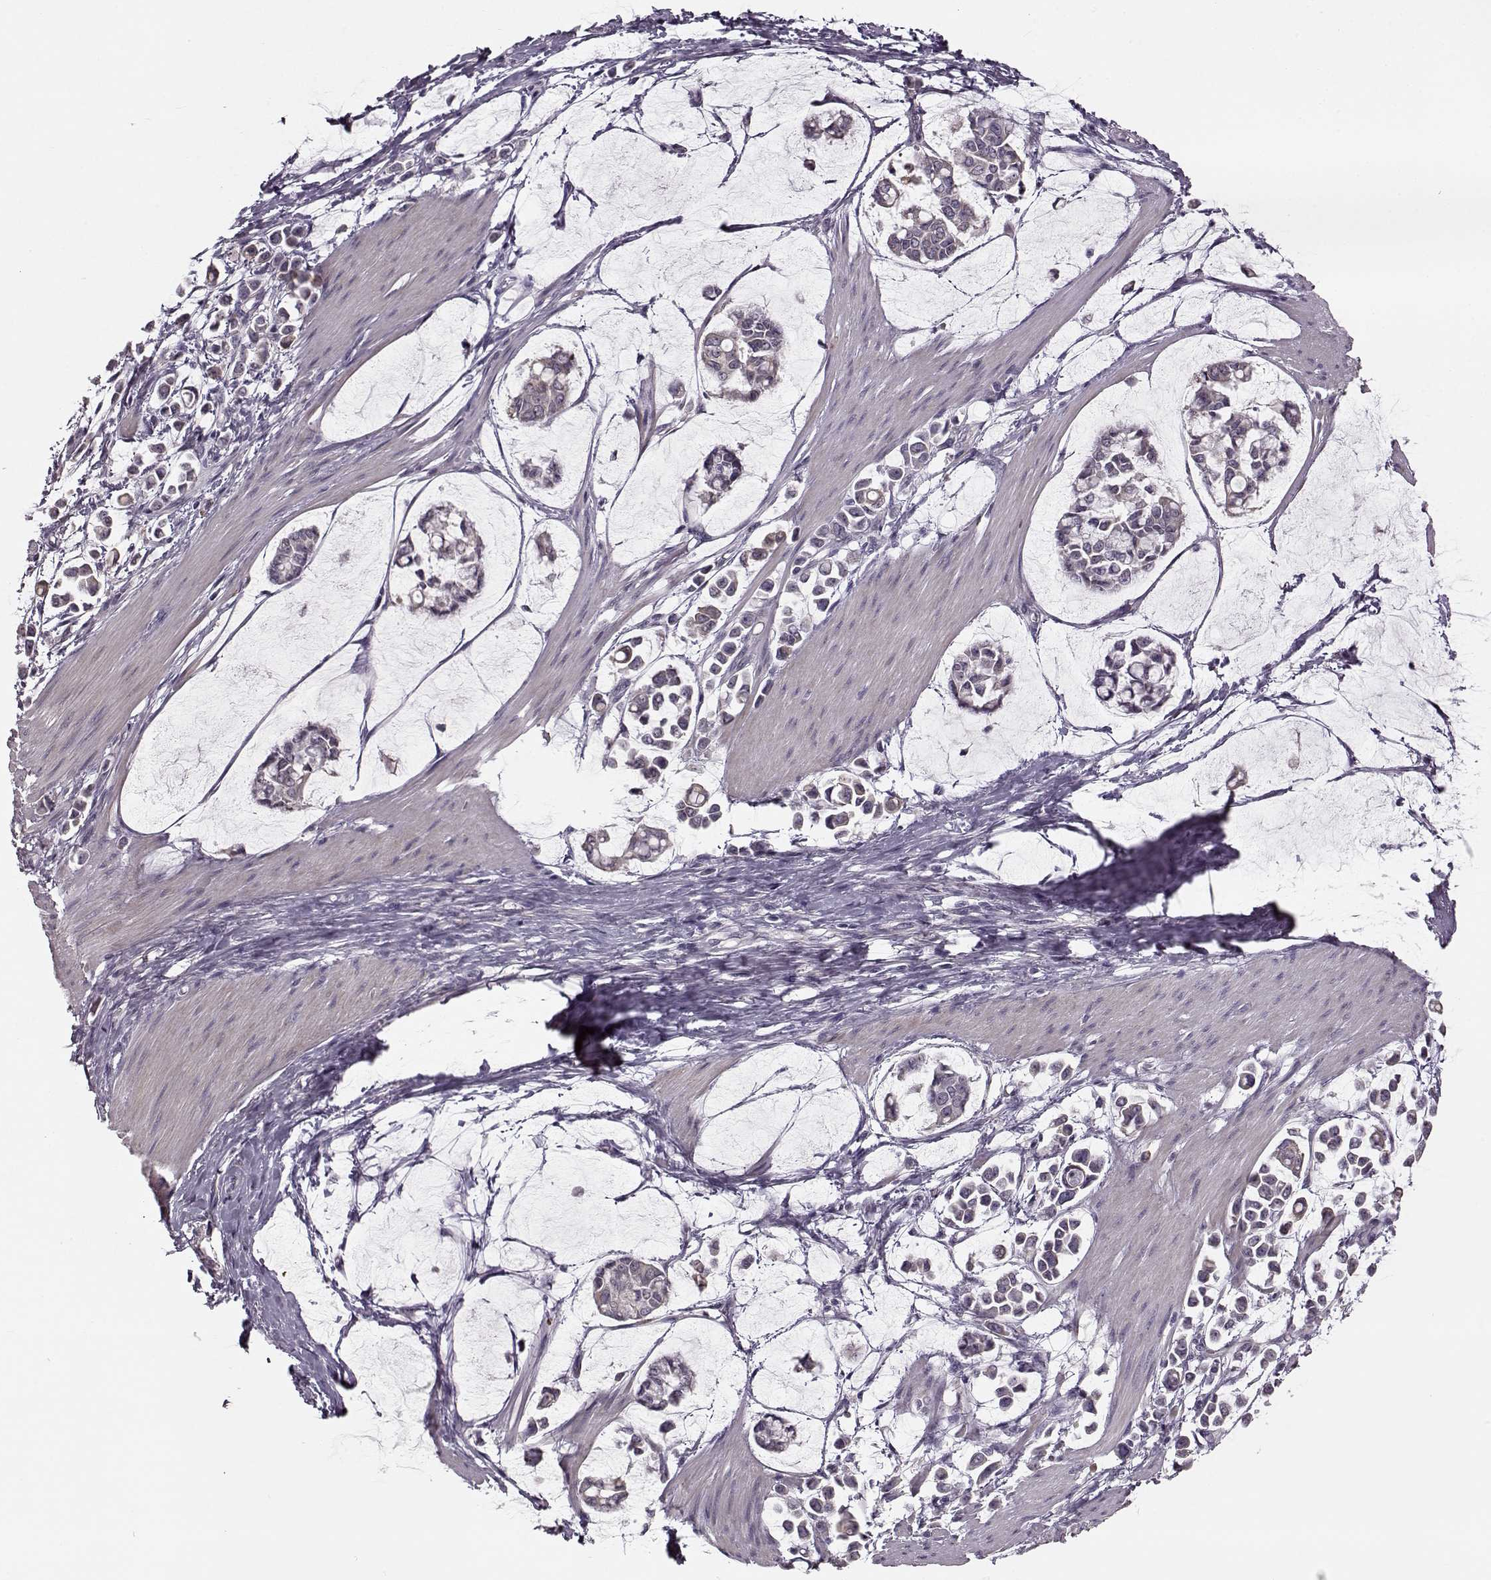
{"staining": {"intensity": "weak", "quantity": "<25%", "location": "cytoplasmic/membranous"}, "tissue": "stomach cancer", "cell_type": "Tumor cells", "image_type": "cancer", "snomed": [{"axis": "morphology", "description": "Adenocarcinoma, NOS"}, {"axis": "topography", "description": "Stomach"}], "caption": "A photomicrograph of stomach cancer stained for a protein exhibits no brown staining in tumor cells.", "gene": "MAP6D1", "patient": {"sex": "male", "age": 82}}